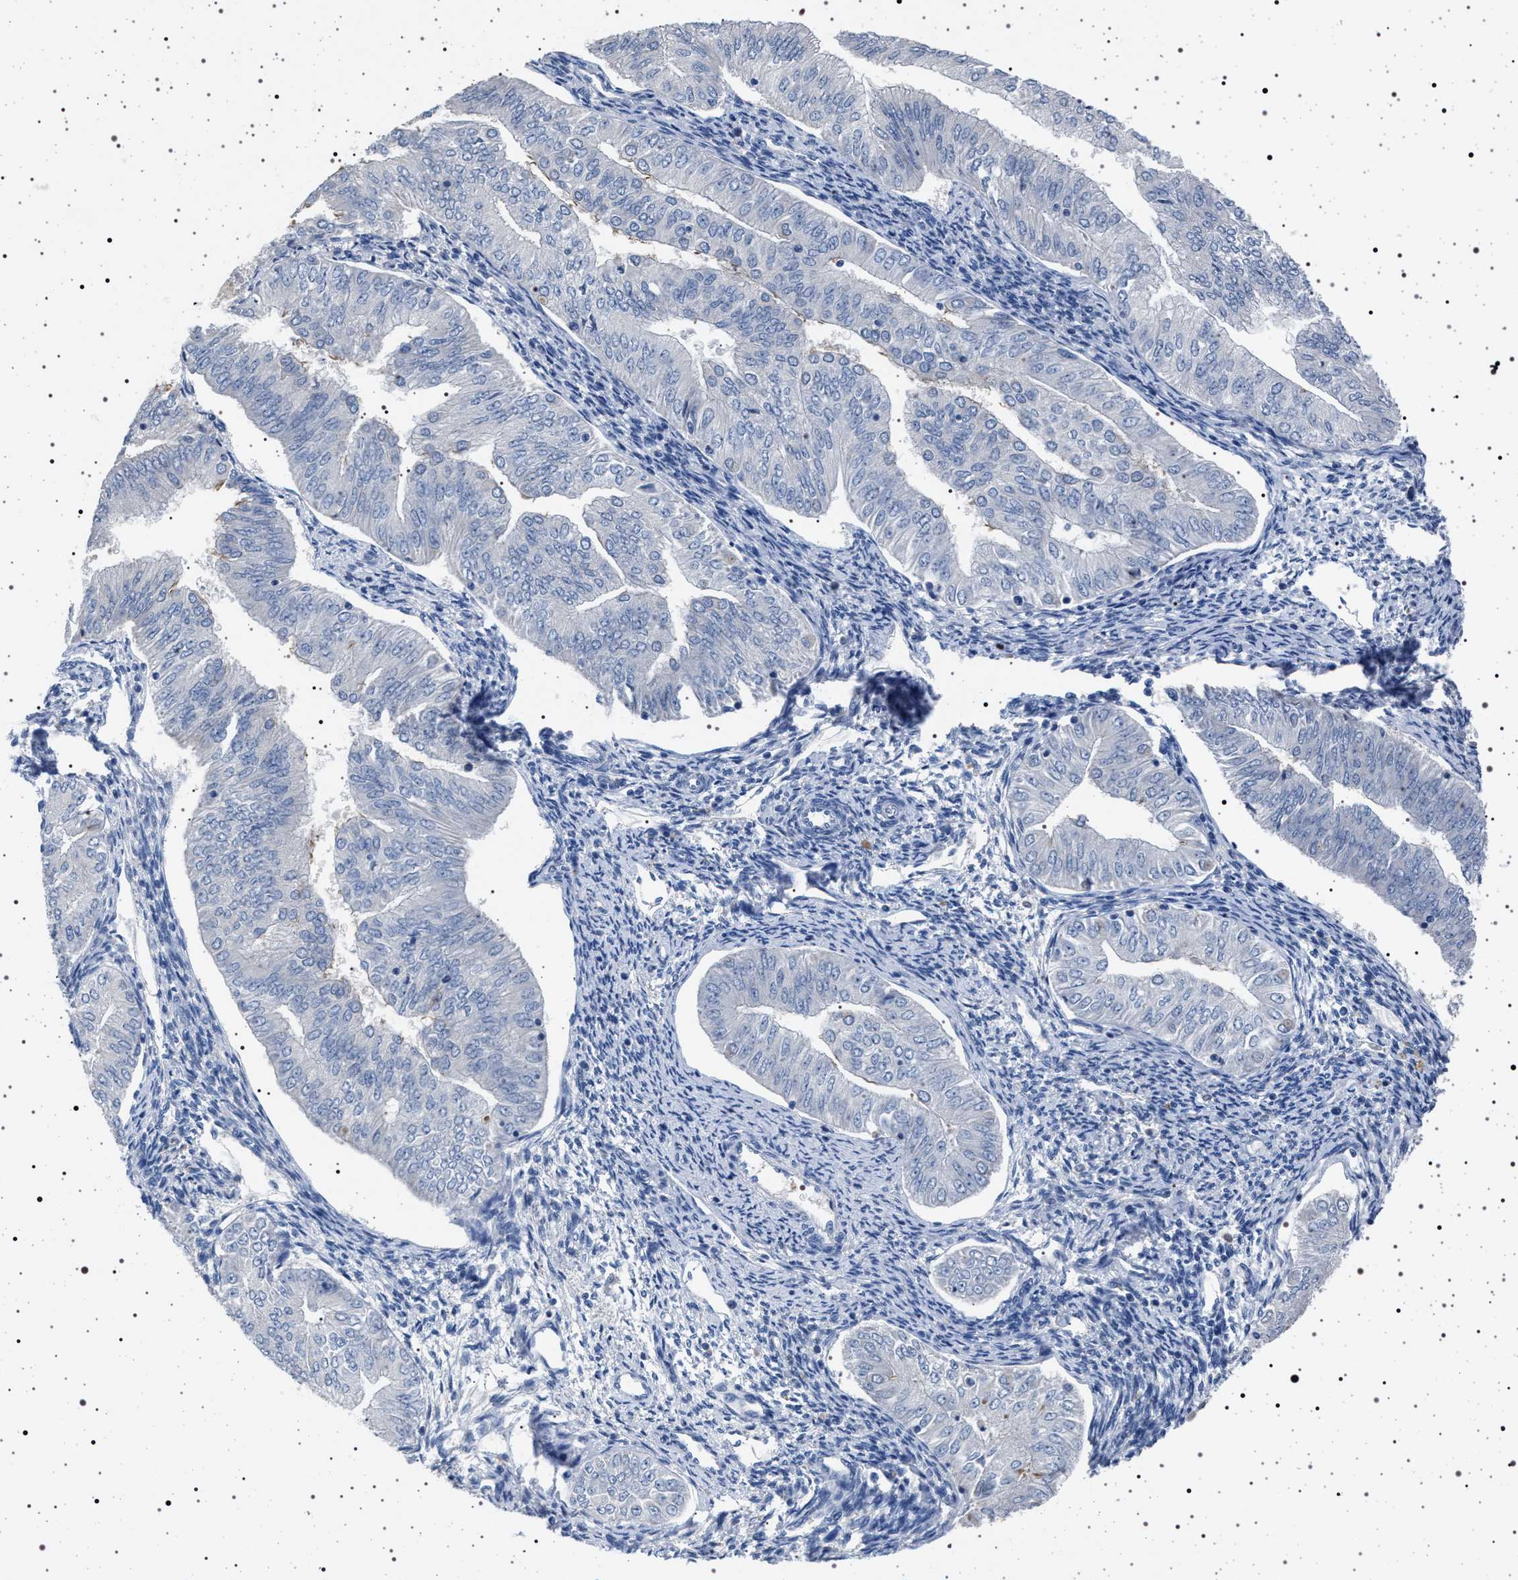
{"staining": {"intensity": "negative", "quantity": "none", "location": "none"}, "tissue": "endometrial cancer", "cell_type": "Tumor cells", "image_type": "cancer", "snomed": [{"axis": "morphology", "description": "Normal tissue, NOS"}, {"axis": "morphology", "description": "Adenocarcinoma, NOS"}, {"axis": "topography", "description": "Endometrium"}], "caption": "Immunohistochemical staining of endometrial cancer displays no significant staining in tumor cells.", "gene": "NAT9", "patient": {"sex": "female", "age": 53}}